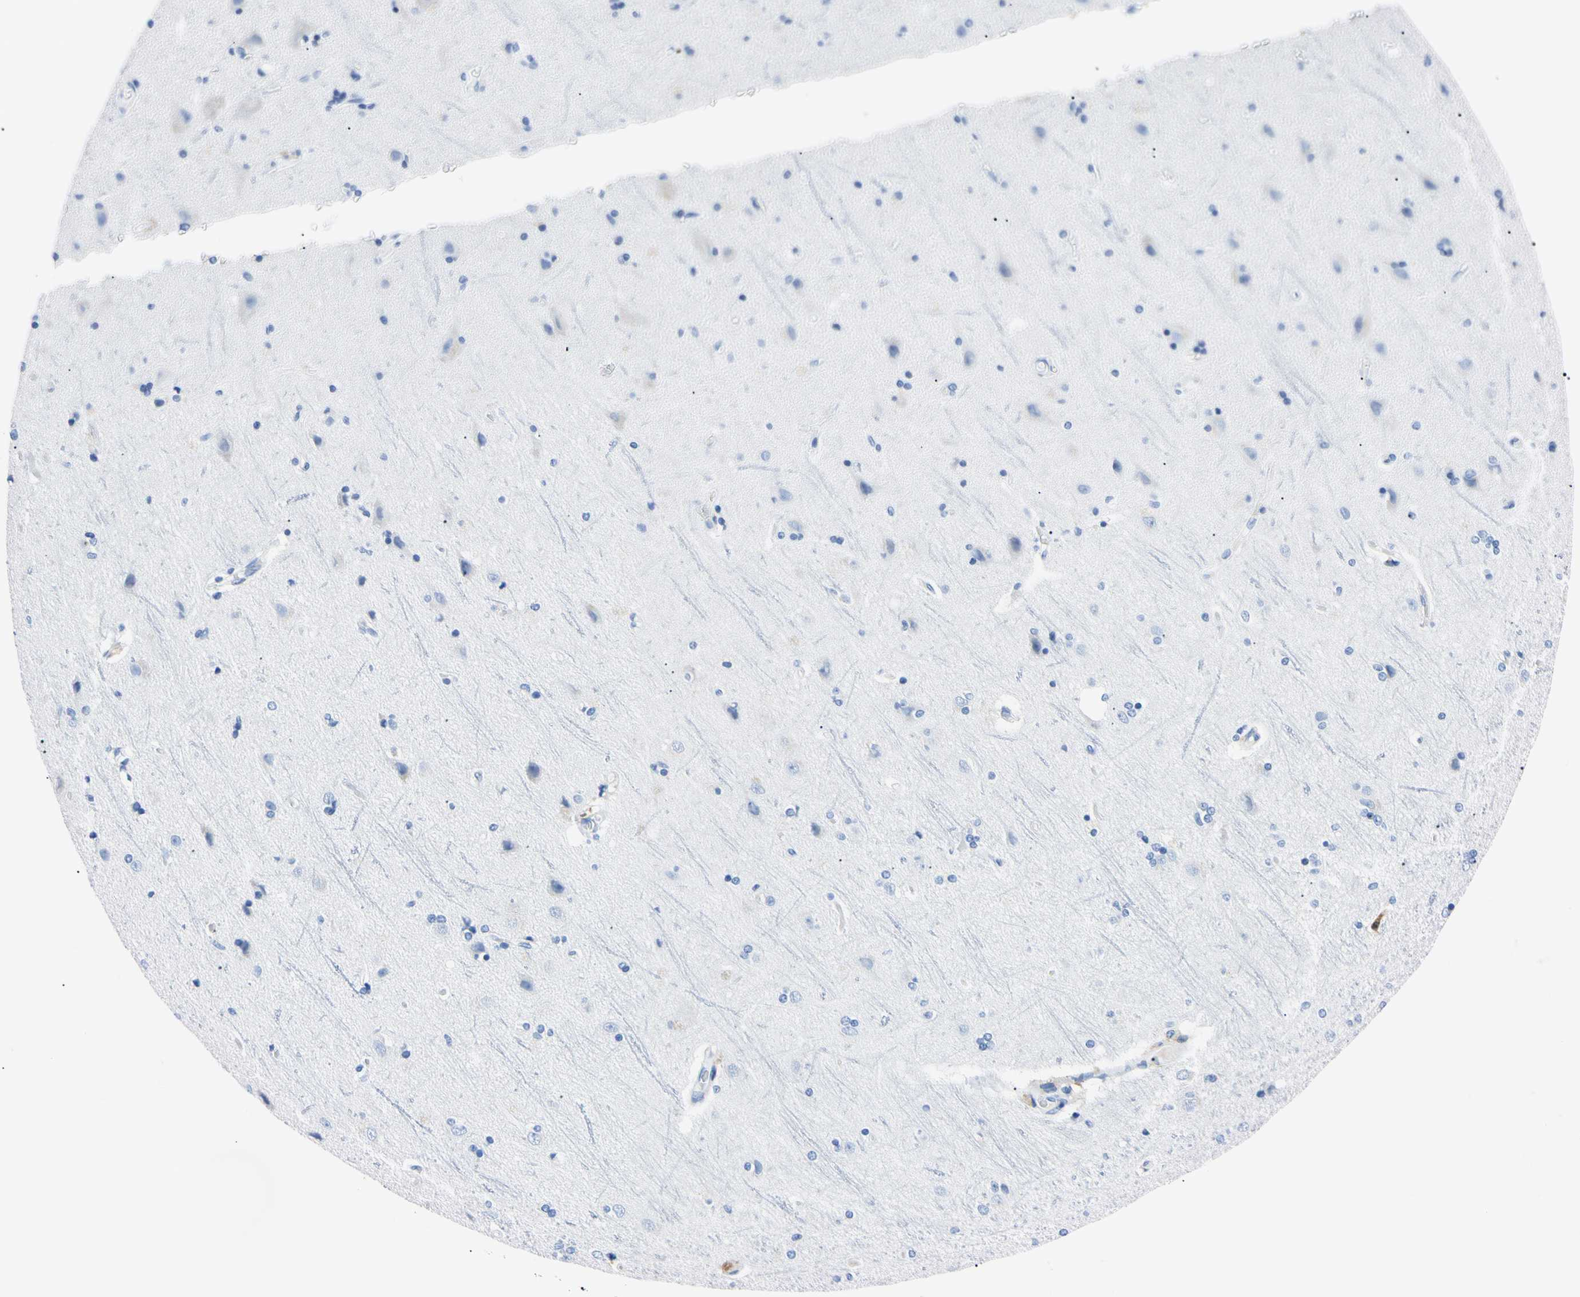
{"staining": {"intensity": "negative", "quantity": "none", "location": "none"}, "tissue": "cerebral cortex", "cell_type": "Endothelial cells", "image_type": "normal", "snomed": [{"axis": "morphology", "description": "Normal tissue, NOS"}, {"axis": "topography", "description": "Cerebral cortex"}], "caption": "IHC image of unremarkable cerebral cortex: cerebral cortex stained with DAB demonstrates no significant protein staining in endothelial cells.", "gene": "NCF4", "patient": {"sex": "female", "age": 54}}